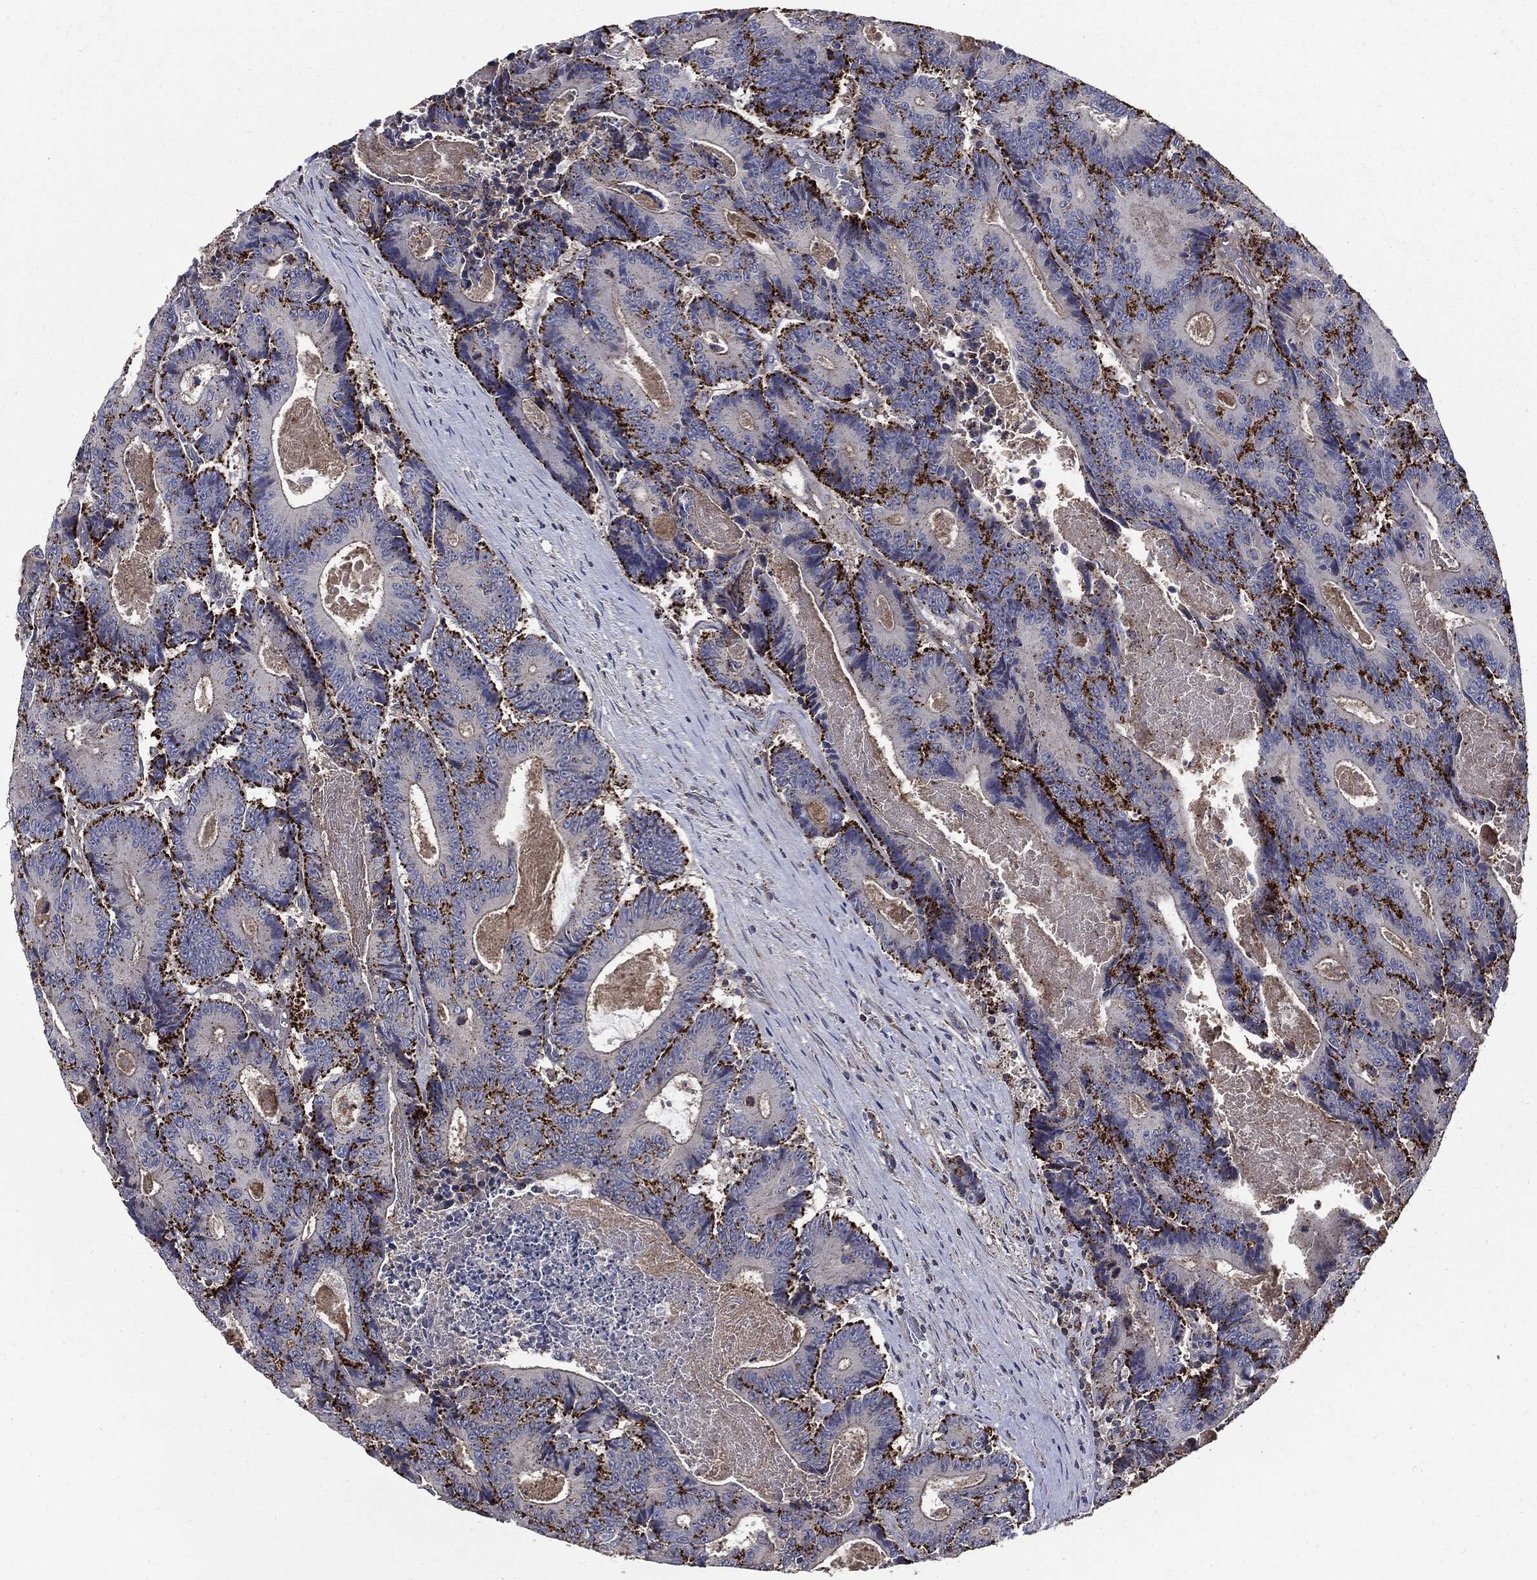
{"staining": {"intensity": "strong", "quantity": ">75%", "location": "cytoplasmic/membranous"}, "tissue": "colorectal cancer", "cell_type": "Tumor cells", "image_type": "cancer", "snomed": [{"axis": "morphology", "description": "Adenocarcinoma, NOS"}, {"axis": "topography", "description": "Colon"}], "caption": "There is high levels of strong cytoplasmic/membranous positivity in tumor cells of adenocarcinoma (colorectal), as demonstrated by immunohistochemical staining (brown color).", "gene": "PDCD6IP", "patient": {"sex": "male", "age": 83}}